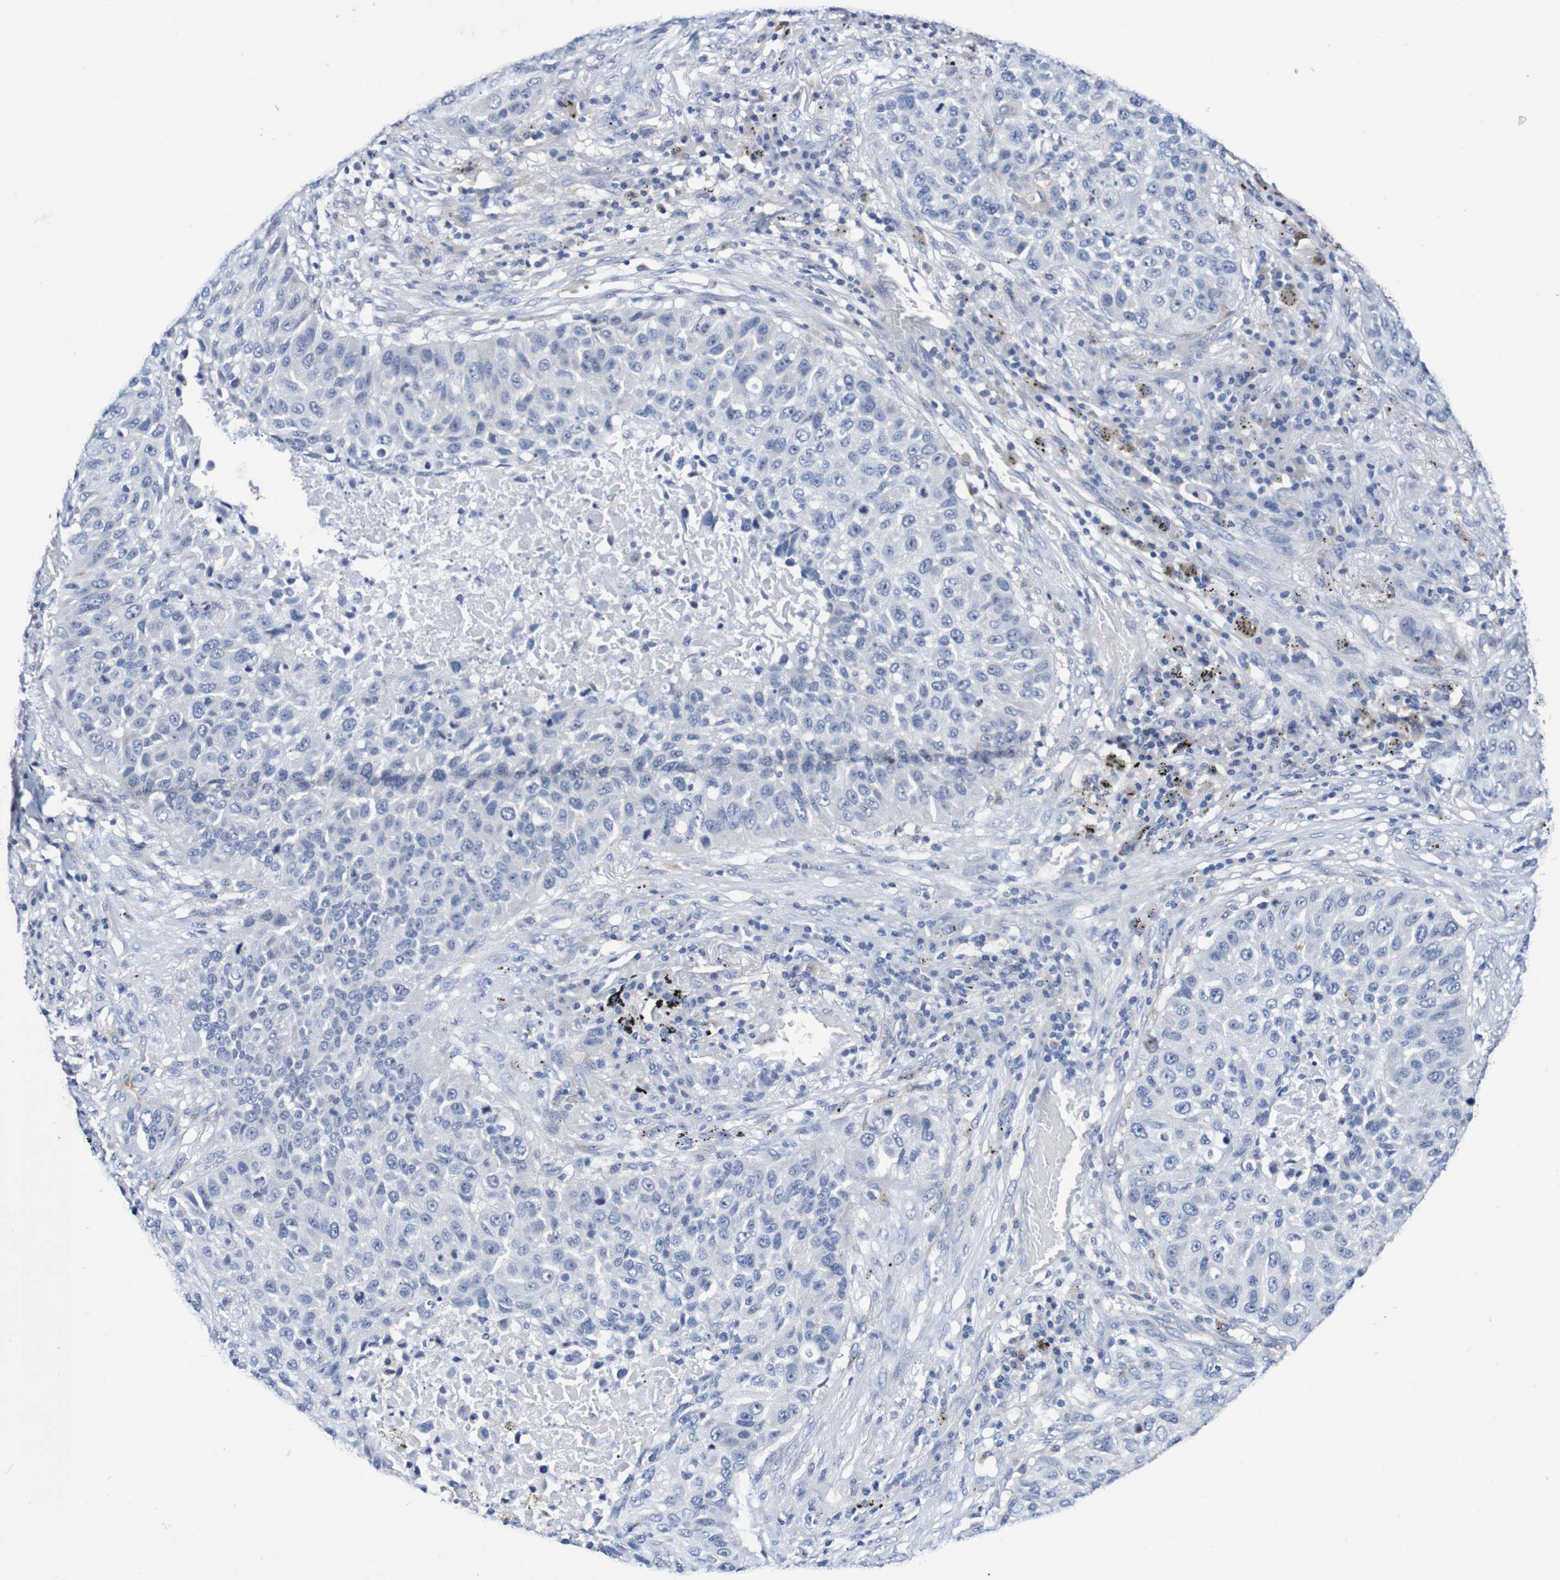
{"staining": {"intensity": "negative", "quantity": "none", "location": "none"}, "tissue": "lung cancer", "cell_type": "Tumor cells", "image_type": "cancer", "snomed": [{"axis": "morphology", "description": "Squamous cell carcinoma, NOS"}, {"axis": "topography", "description": "Lung"}], "caption": "Immunohistochemistry photomicrograph of squamous cell carcinoma (lung) stained for a protein (brown), which exhibits no expression in tumor cells. Nuclei are stained in blue.", "gene": "SEZ6", "patient": {"sex": "male", "age": 57}}